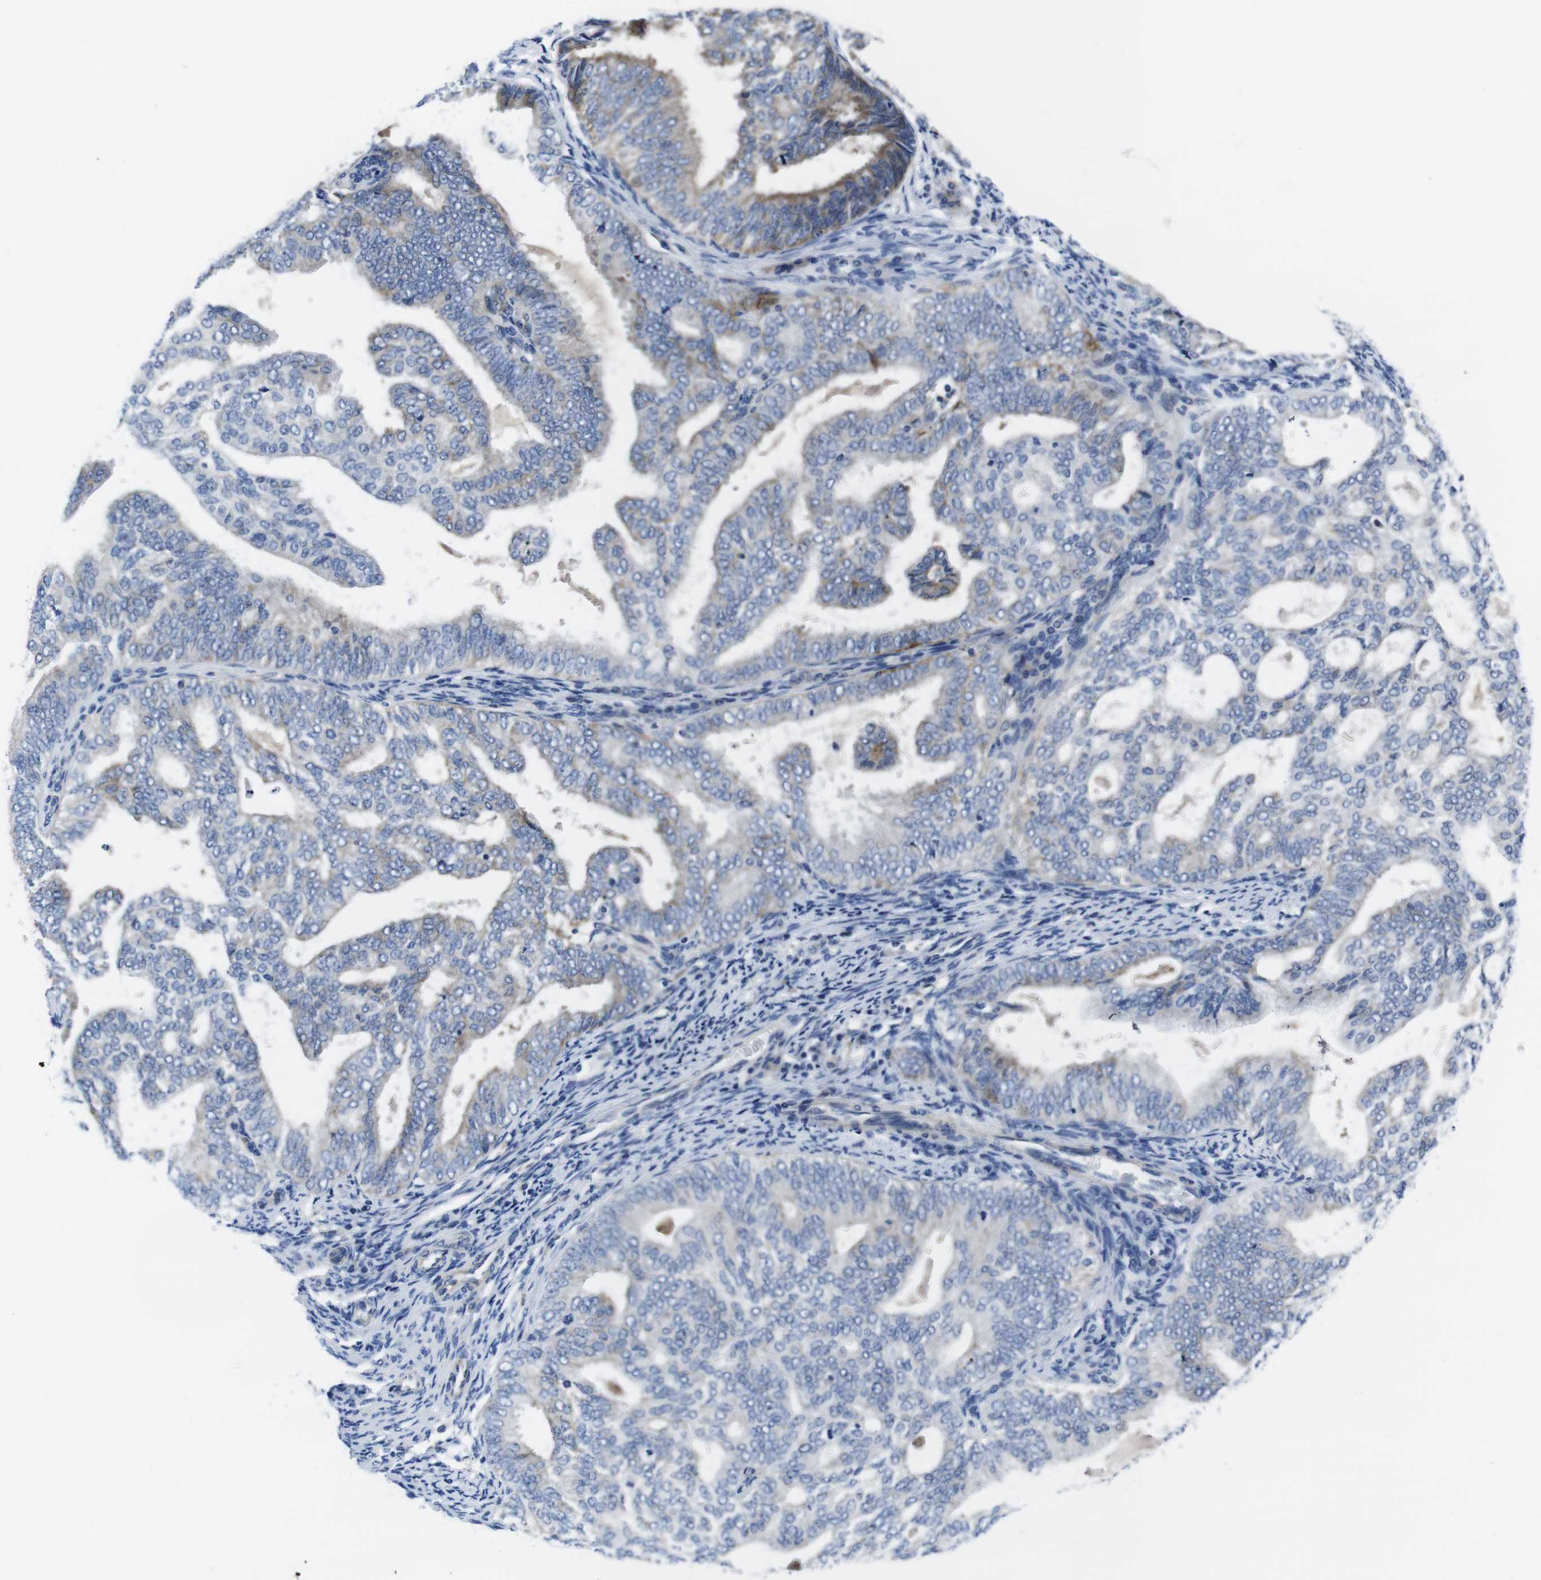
{"staining": {"intensity": "moderate", "quantity": "25%-75%", "location": "cytoplasmic/membranous"}, "tissue": "endometrial cancer", "cell_type": "Tumor cells", "image_type": "cancer", "snomed": [{"axis": "morphology", "description": "Adenocarcinoma, NOS"}, {"axis": "topography", "description": "Endometrium"}], "caption": "The photomicrograph shows immunohistochemical staining of endometrial cancer (adenocarcinoma). There is moderate cytoplasmic/membranous staining is seen in about 25%-75% of tumor cells. (brown staining indicates protein expression, while blue staining denotes nuclei).", "gene": "EIF4A1", "patient": {"sex": "female", "age": 58}}